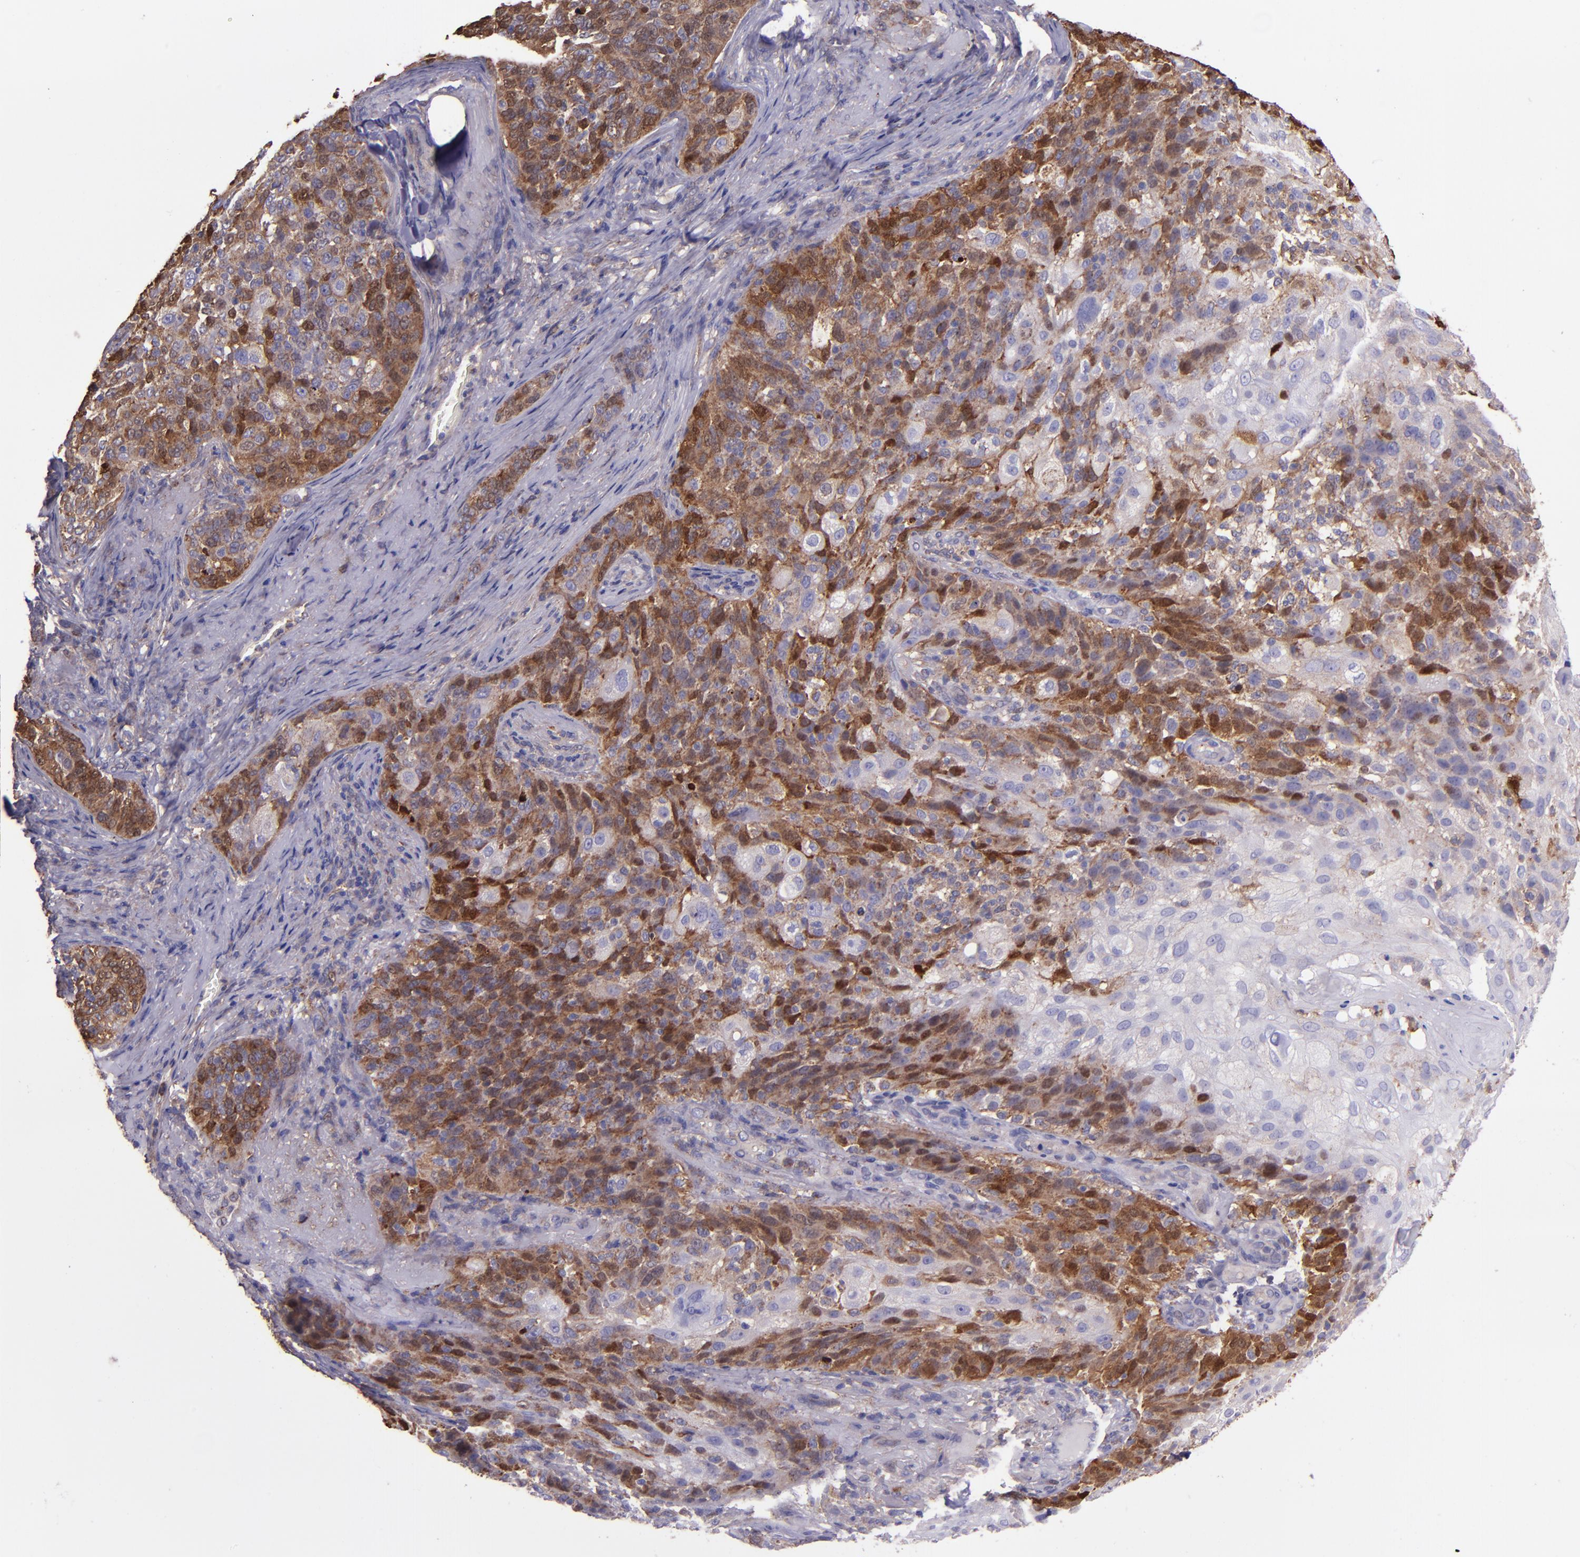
{"staining": {"intensity": "strong", "quantity": "<25%", "location": "cytoplasmic/membranous"}, "tissue": "skin cancer", "cell_type": "Tumor cells", "image_type": "cancer", "snomed": [{"axis": "morphology", "description": "Normal tissue, NOS"}, {"axis": "morphology", "description": "Squamous cell carcinoma, NOS"}, {"axis": "topography", "description": "Skin"}], "caption": "A micrograph showing strong cytoplasmic/membranous positivity in about <25% of tumor cells in squamous cell carcinoma (skin), as visualized by brown immunohistochemical staining.", "gene": "WASHC1", "patient": {"sex": "female", "age": 83}}